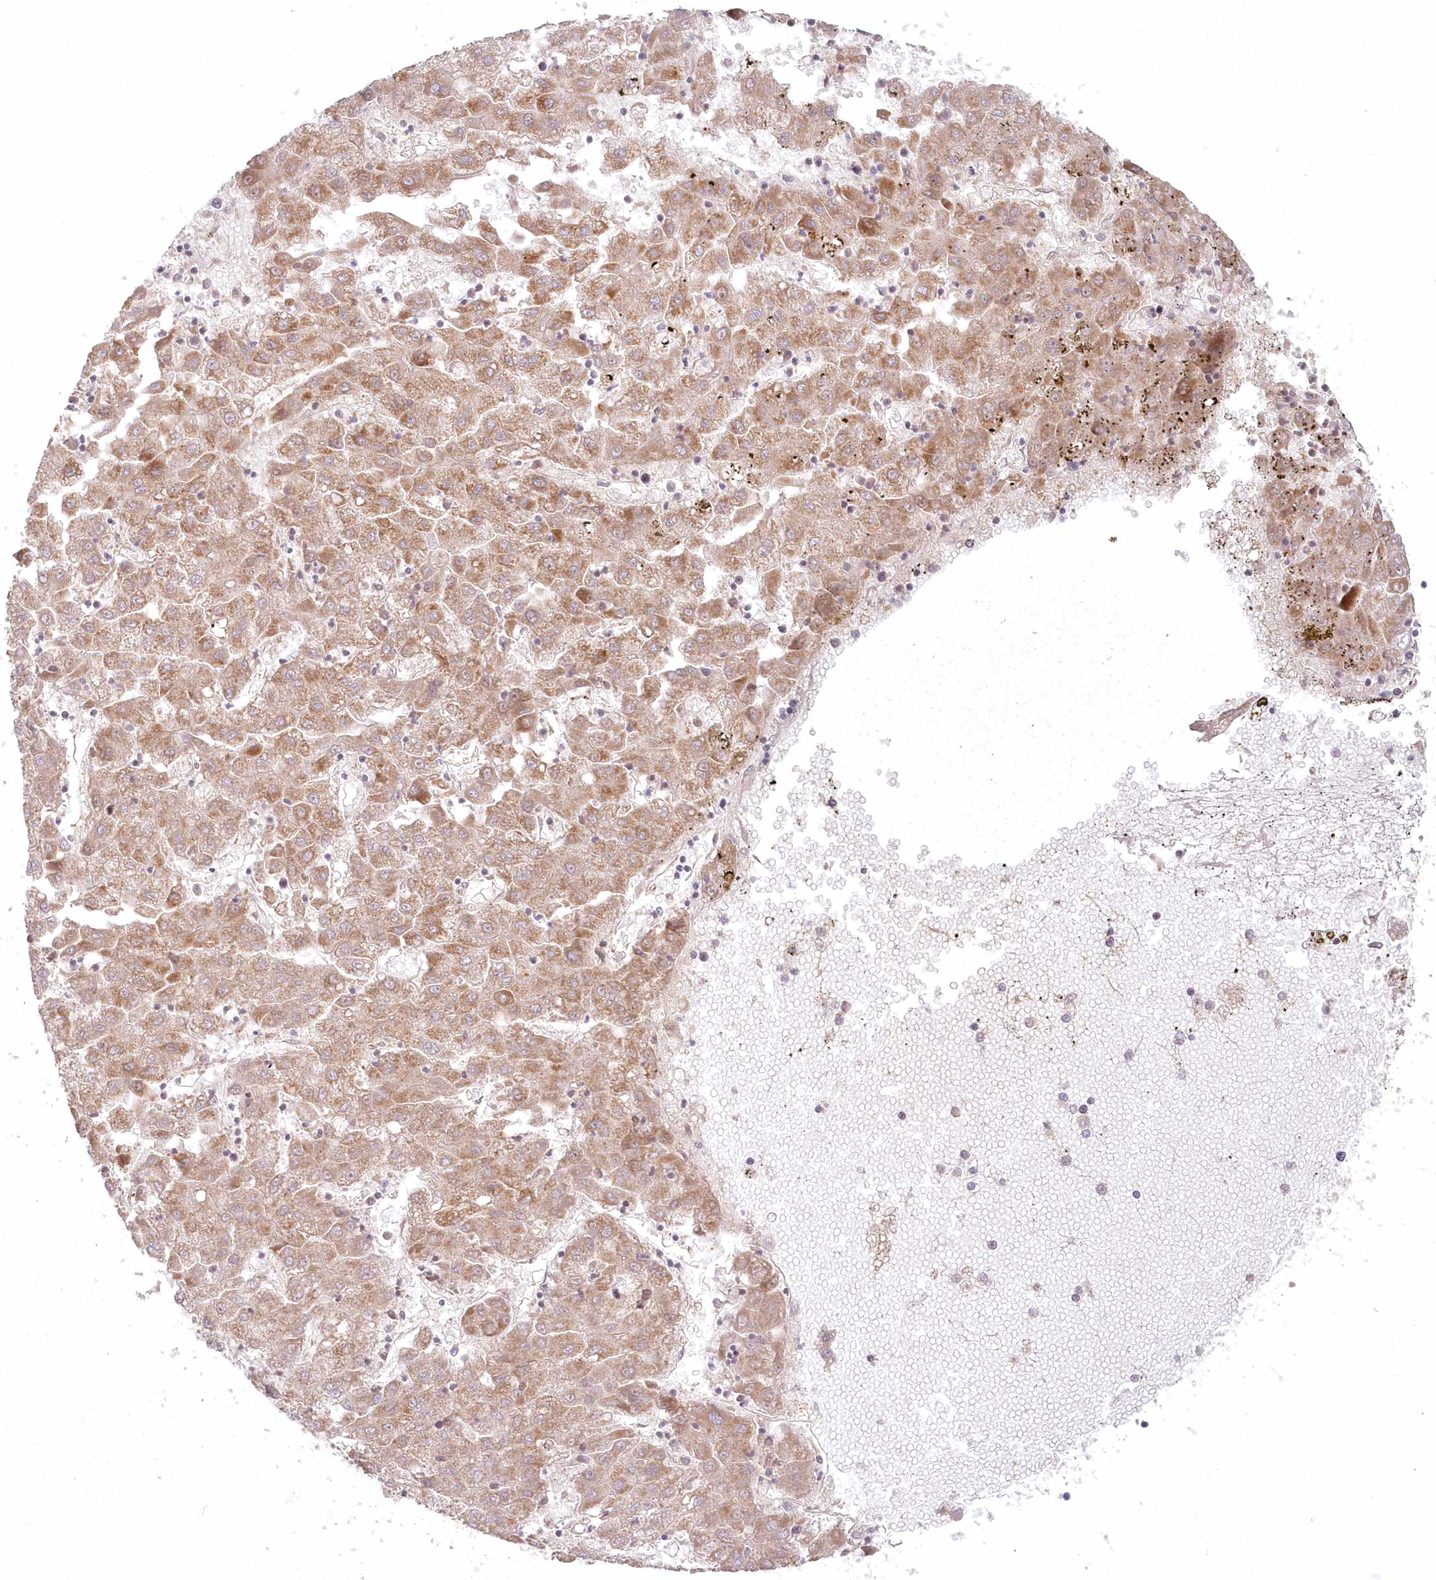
{"staining": {"intensity": "moderate", "quantity": ">75%", "location": "cytoplasmic/membranous"}, "tissue": "liver cancer", "cell_type": "Tumor cells", "image_type": "cancer", "snomed": [{"axis": "morphology", "description": "Carcinoma, Hepatocellular, NOS"}, {"axis": "topography", "description": "Liver"}], "caption": "This histopathology image displays hepatocellular carcinoma (liver) stained with immunohistochemistry (IHC) to label a protein in brown. The cytoplasmic/membranous of tumor cells show moderate positivity for the protein. Nuclei are counter-stained blue.", "gene": "ASCC1", "patient": {"sex": "male", "age": 72}}